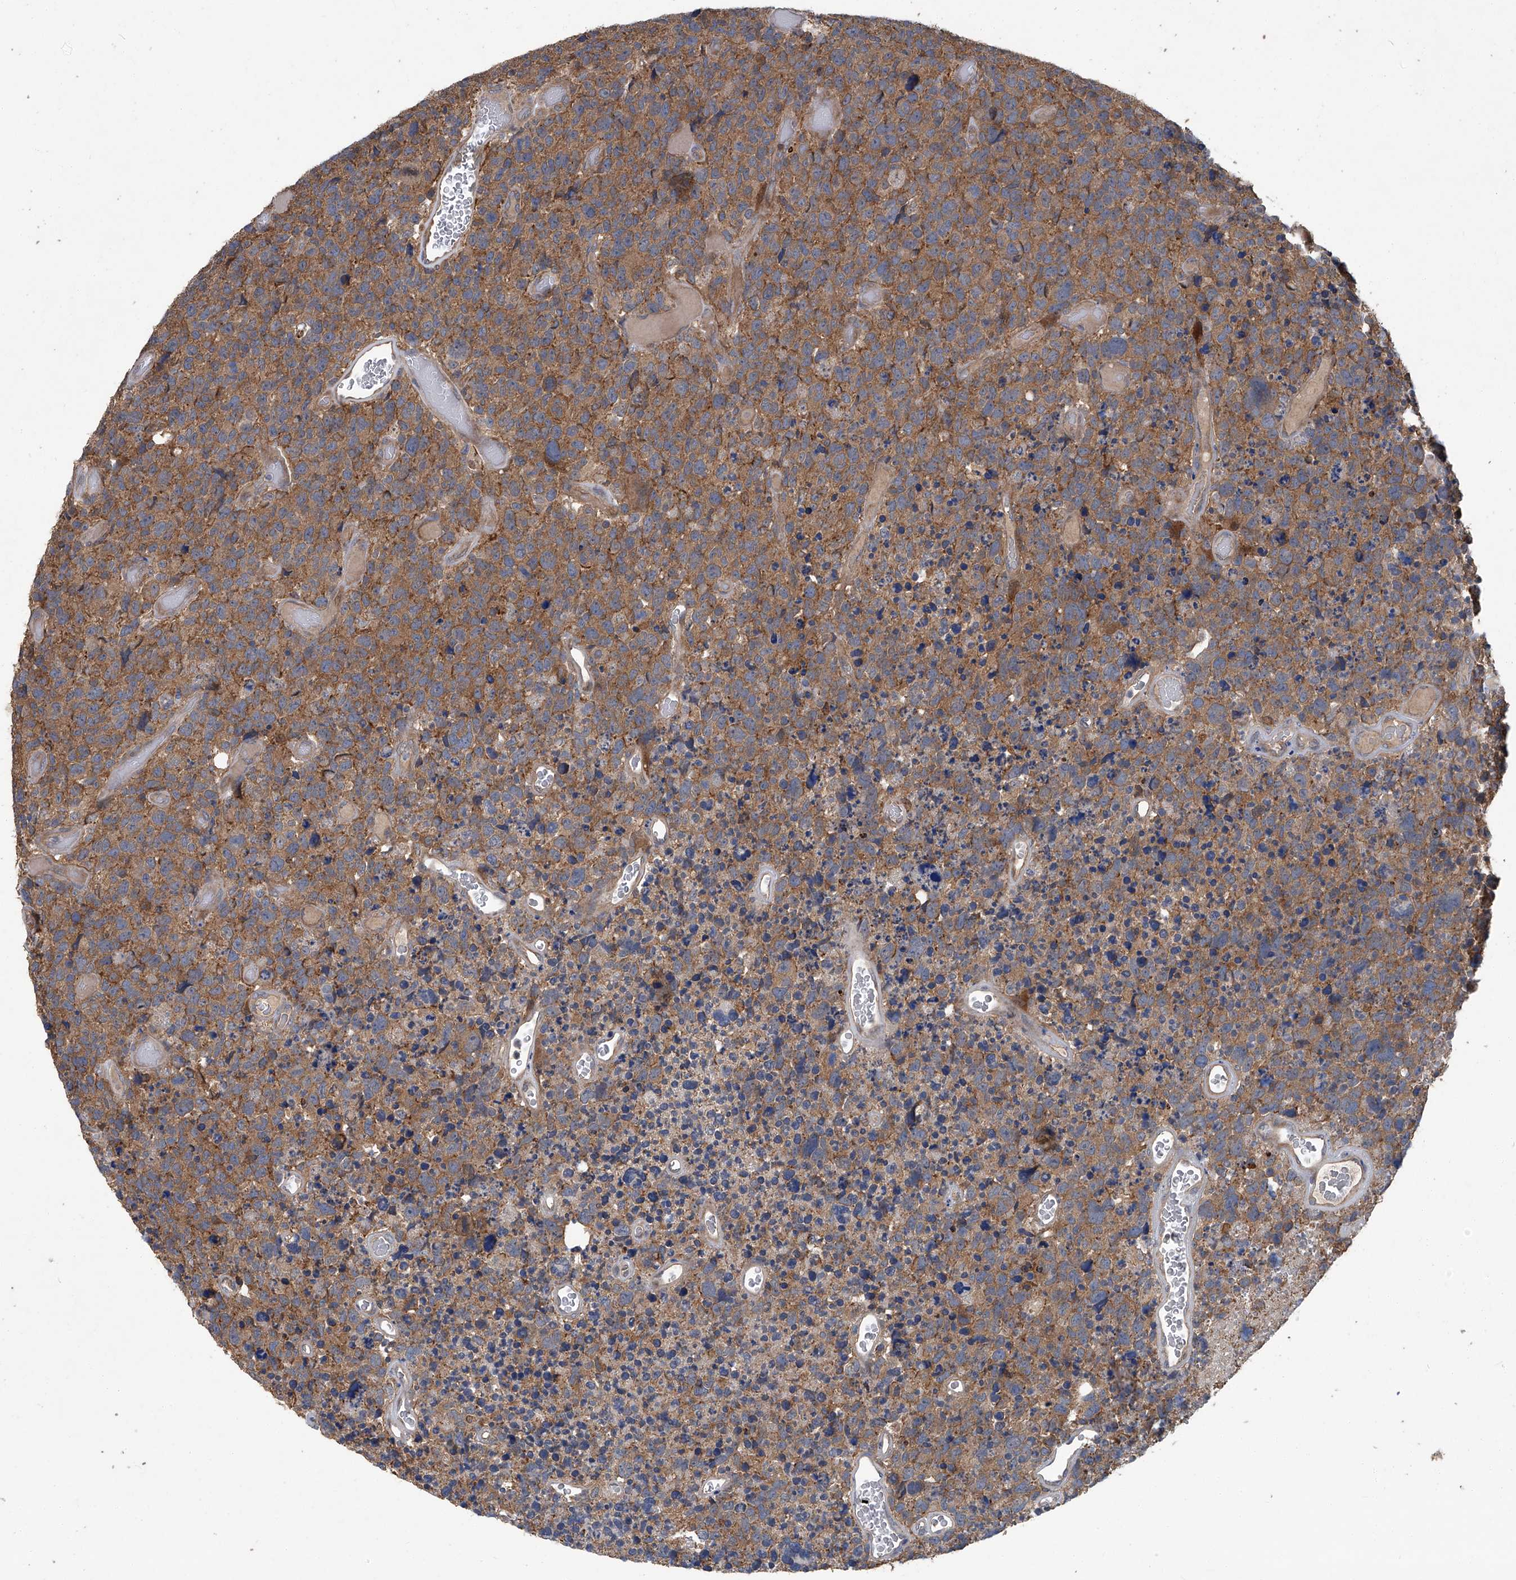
{"staining": {"intensity": "moderate", "quantity": ">75%", "location": "cytoplasmic/membranous"}, "tissue": "glioma", "cell_type": "Tumor cells", "image_type": "cancer", "snomed": [{"axis": "morphology", "description": "Glioma, malignant, High grade"}, {"axis": "topography", "description": "Brain"}], "caption": "Malignant high-grade glioma was stained to show a protein in brown. There is medium levels of moderate cytoplasmic/membranous positivity in about >75% of tumor cells.", "gene": "ANKRD34A", "patient": {"sex": "male", "age": 69}}